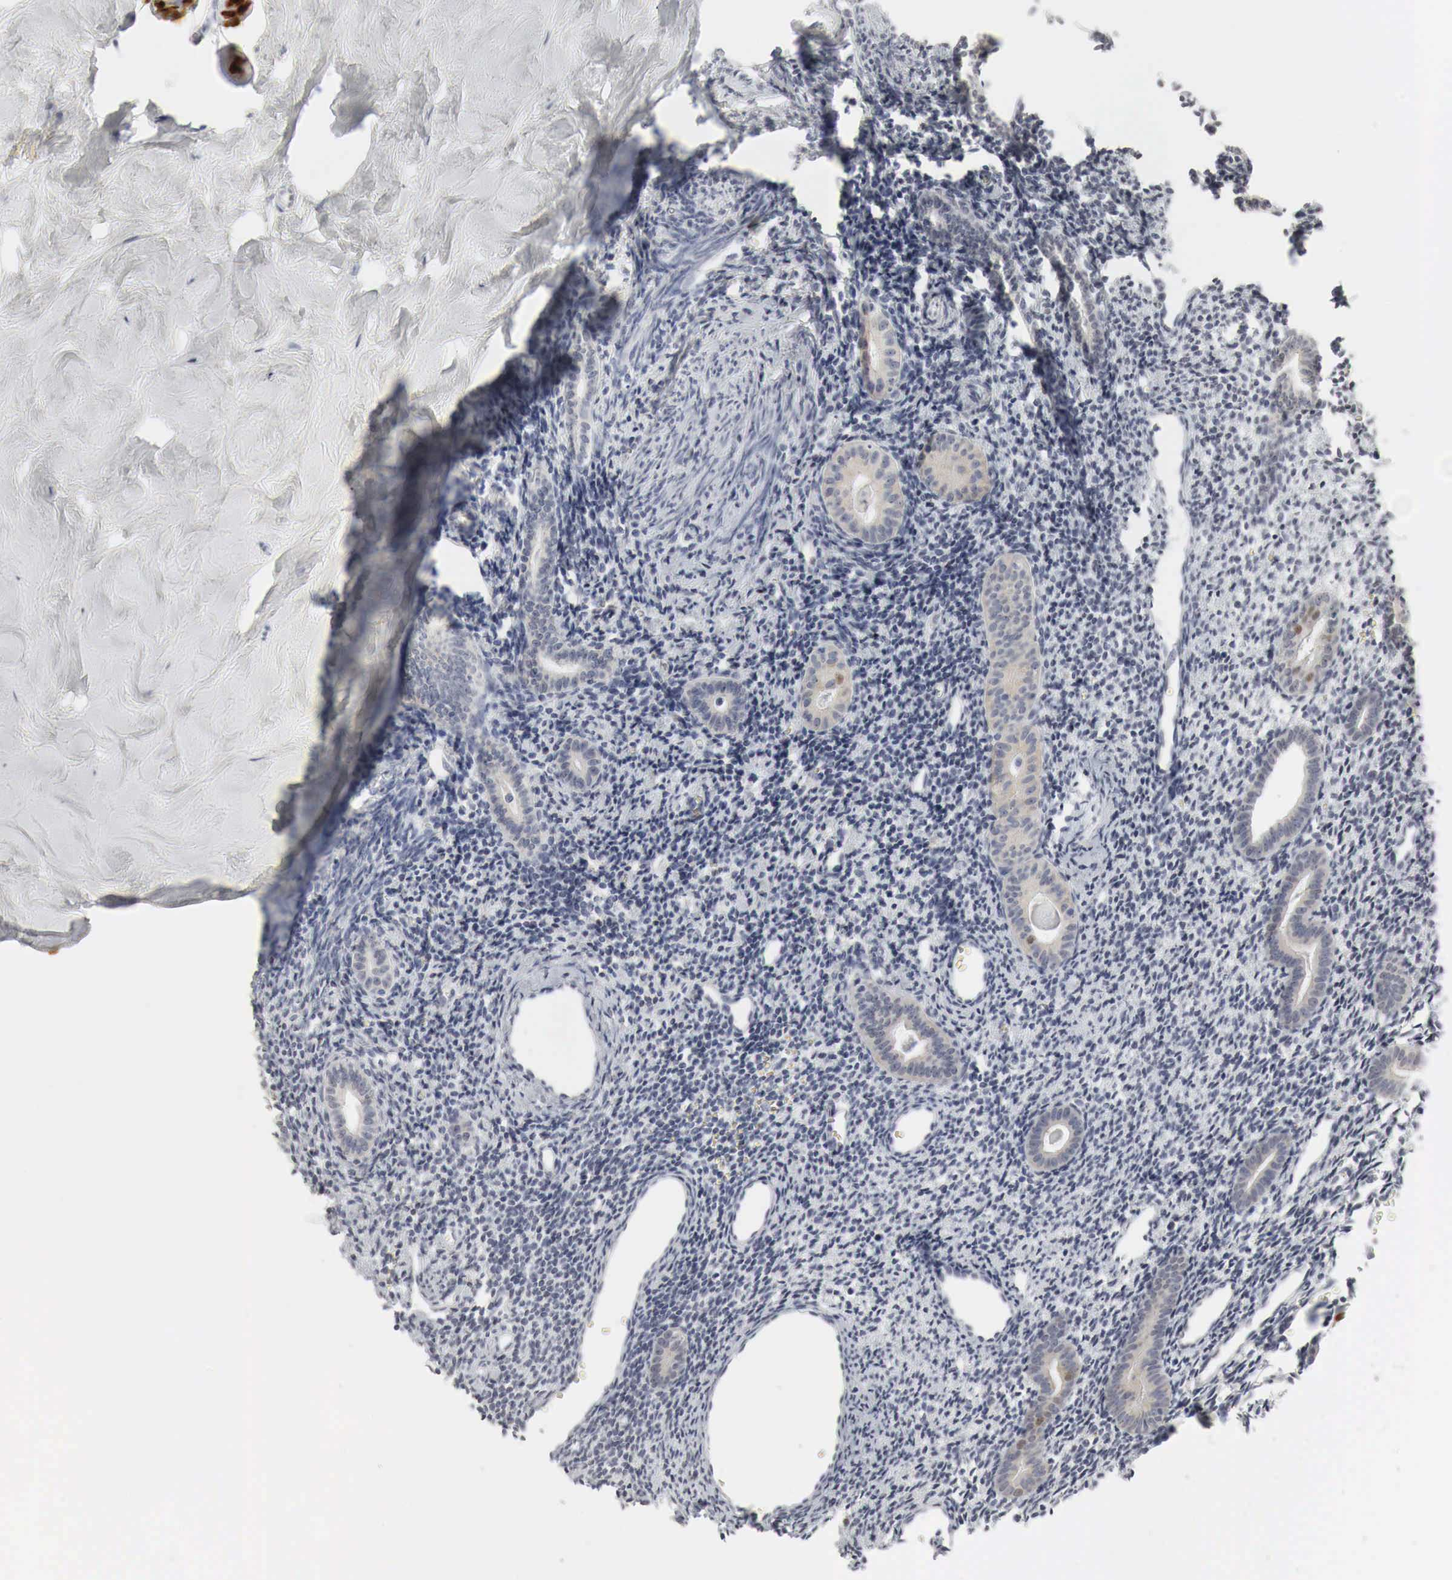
{"staining": {"intensity": "negative", "quantity": "none", "location": "none"}, "tissue": "endometrium", "cell_type": "Cells in endometrial stroma", "image_type": "normal", "snomed": [{"axis": "morphology", "description": "Normal tissue, NOS"}, {"axis": "morphology", "description": "Neoplasm, benign, NOS"}, {"axis": "topography", "description": "Uterus"}], "caption": "Protein analysis of benign endometrium shows no significant staining in cells in endometrial stroma. The staining was performed using DAB (3,3'-diaminobenzidine) to visualize the protein expression in brown, while the nuclei were stained in blue with hematoxylin (Magnification: 20x).", "gene": "TP63", "patient": {"sex": "female", "age": 55}}